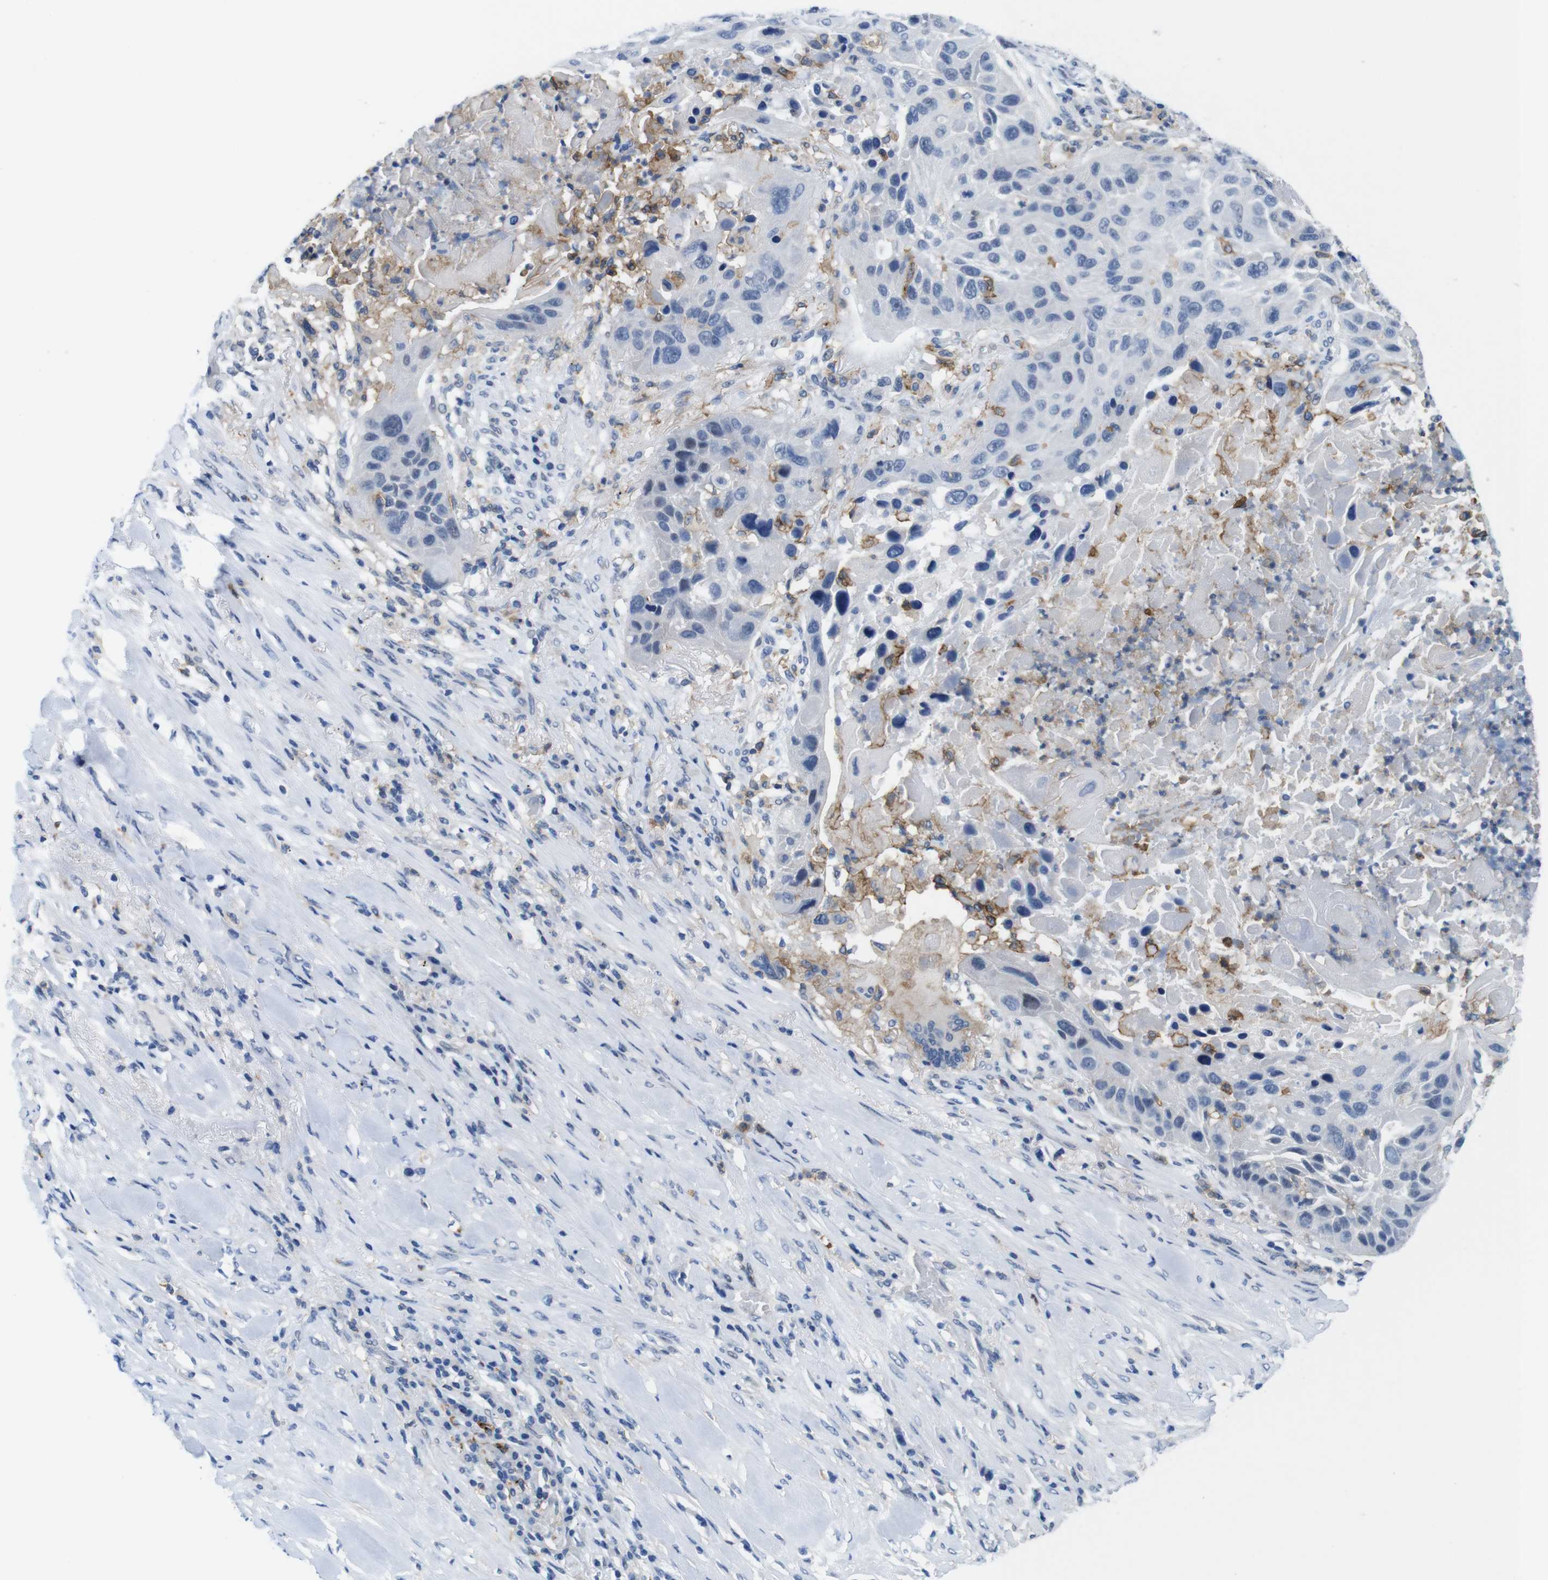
{"staining": {"intensity": "negative", "quantity": "none", "location": "none"}, "tissue": "lung cancer", "cell_type": "Tumor cells", "image_type": "cancer", "snomed": [{"axis": "morphology", "description": "Squamous cell carcinoma, NOS"}, {"axis": "topography", "description": "Lung"}], "caption": "High power microscopy histopathology image of an IHC micrograph of lung squamous cell carcinoma, revealing no significant positivity in tumor cells.", "gene": "CD300C", "patient": {"sex": "male", "age": 57}}